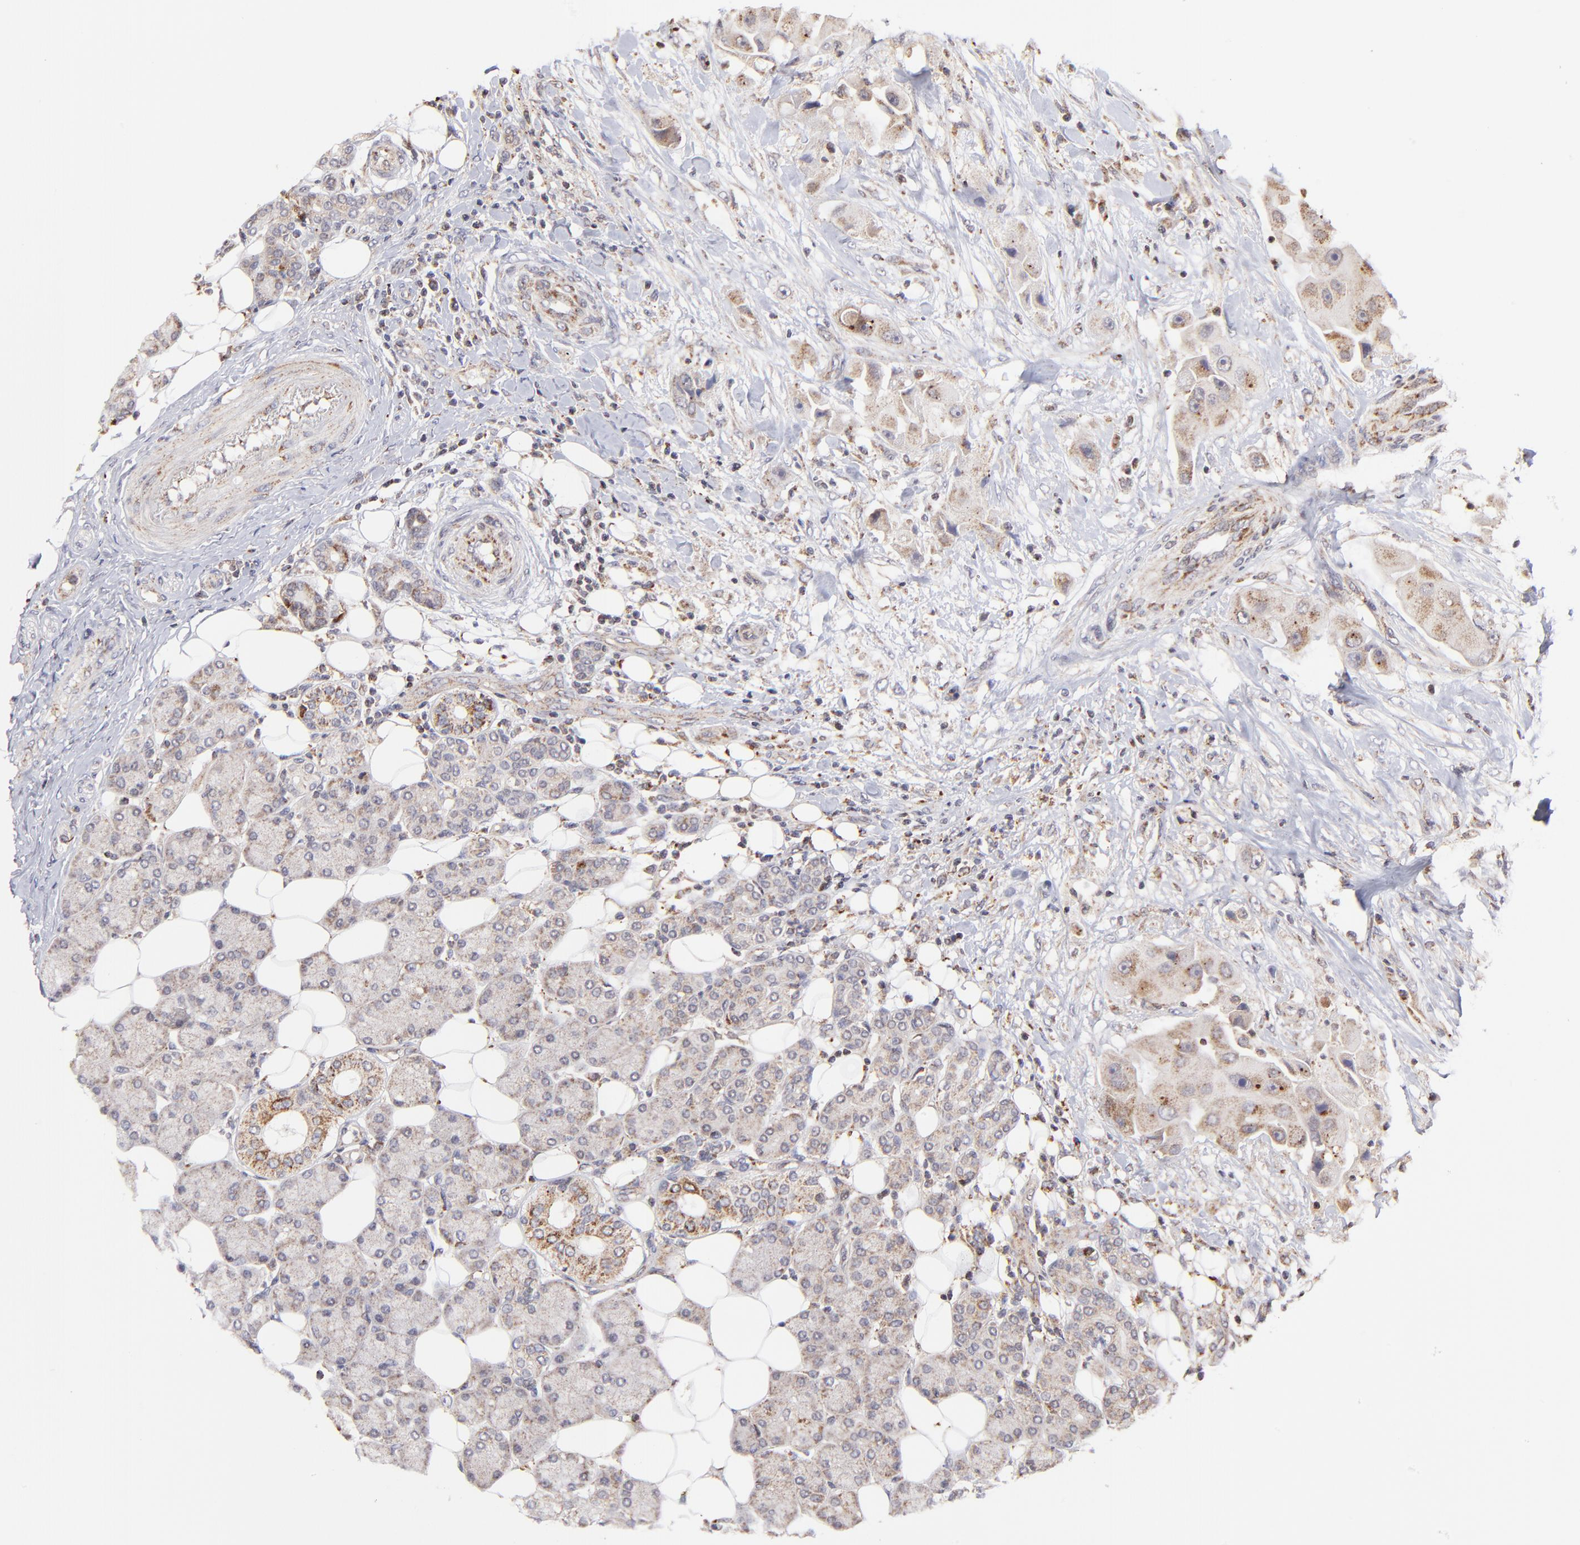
{"staining": {"intensity": "weak", "quantity": "25%-75%", "location": "cytoplasmic/membranous"}, "tissue": "head and neck cancer", "cell_type": "Tumor cells", "image_type": "cancer", "snomed": [{"axis": "morphology", "description": "Normal tissue, NOS"}, {"axis": "morphology", "description": "Adenocarcinoma, NOS"}, {"axis": "topography", "description": "Salivary gland"}, {"axis": "topography", "description": "Head-Neck"}], "caption": "High-magnification brightfield microscopy of adenocarcinoma (head and neck) stained with DAB (3,3'-diaminobenzidine) (brown) and counterstained with hematoxylin (blue). tumor cells exhibit weak cytoplasmic/membranous positivity is appreciated in about25%-75% of cells.", "gene": "MAP2K7", "patient": {"sex": "male", "age": 80}}